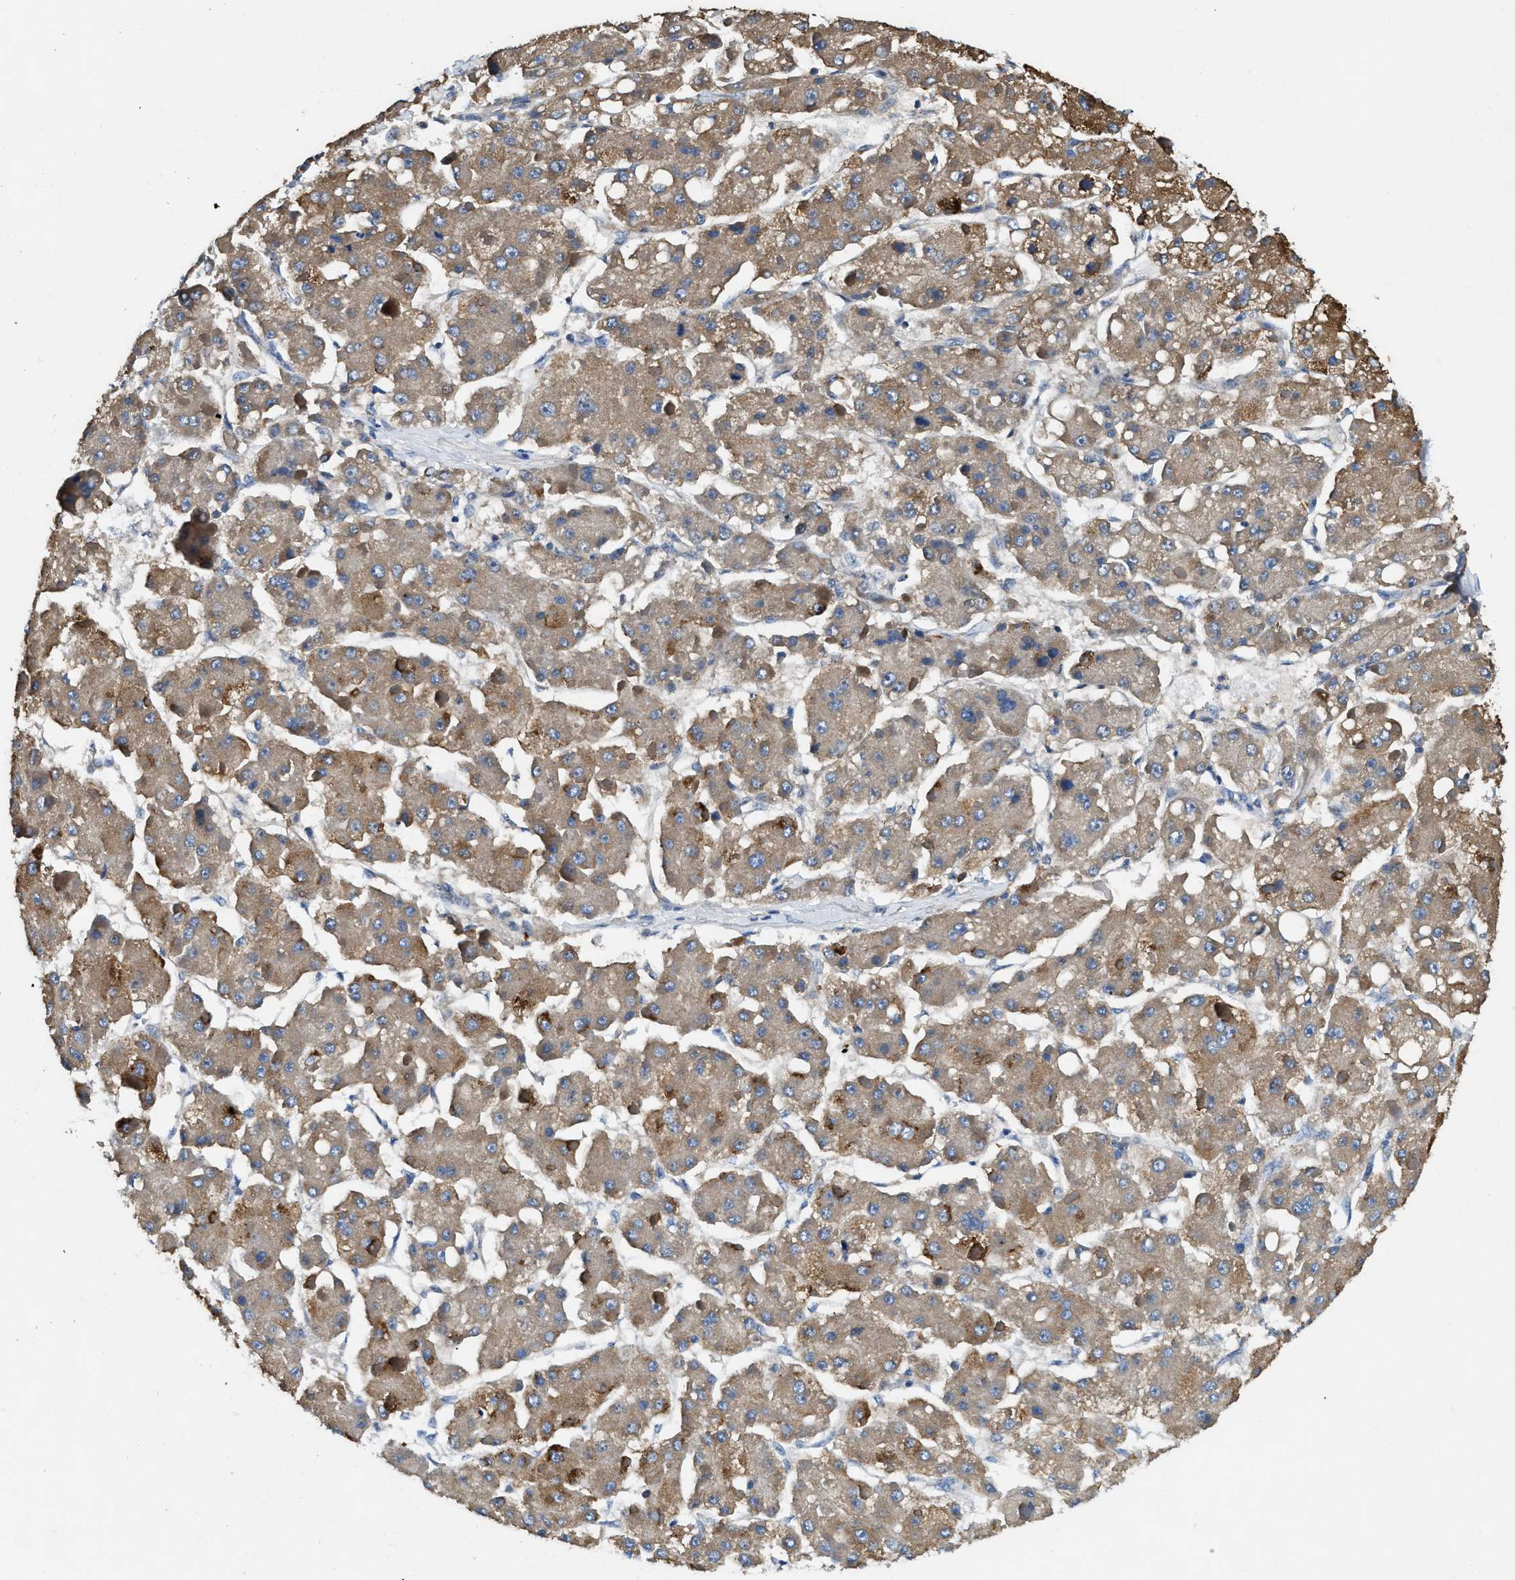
{"staining": {"intensity": "moderate", "quantity": ">75%", "location": "cytoplasmic/membranous"}, "tissue": "liver cancer", "cell_type": "Tumor cells", "image_type": "cancer", "snomed": [{"axis": "morphology", "description": "Carcinoma, Hepatocellular, NOS"}, {"axis": "topography", "description": "Liver"}], "caption": "High-power microscopy captured an immunohistochemistry image of liver hepatocellular carcinoma, revealing moderate cytoplasmic/membranous positivity in about >75% of tumor cells.", "gene": "CDK15", "patient": {"sex": "female", "age": 73}}